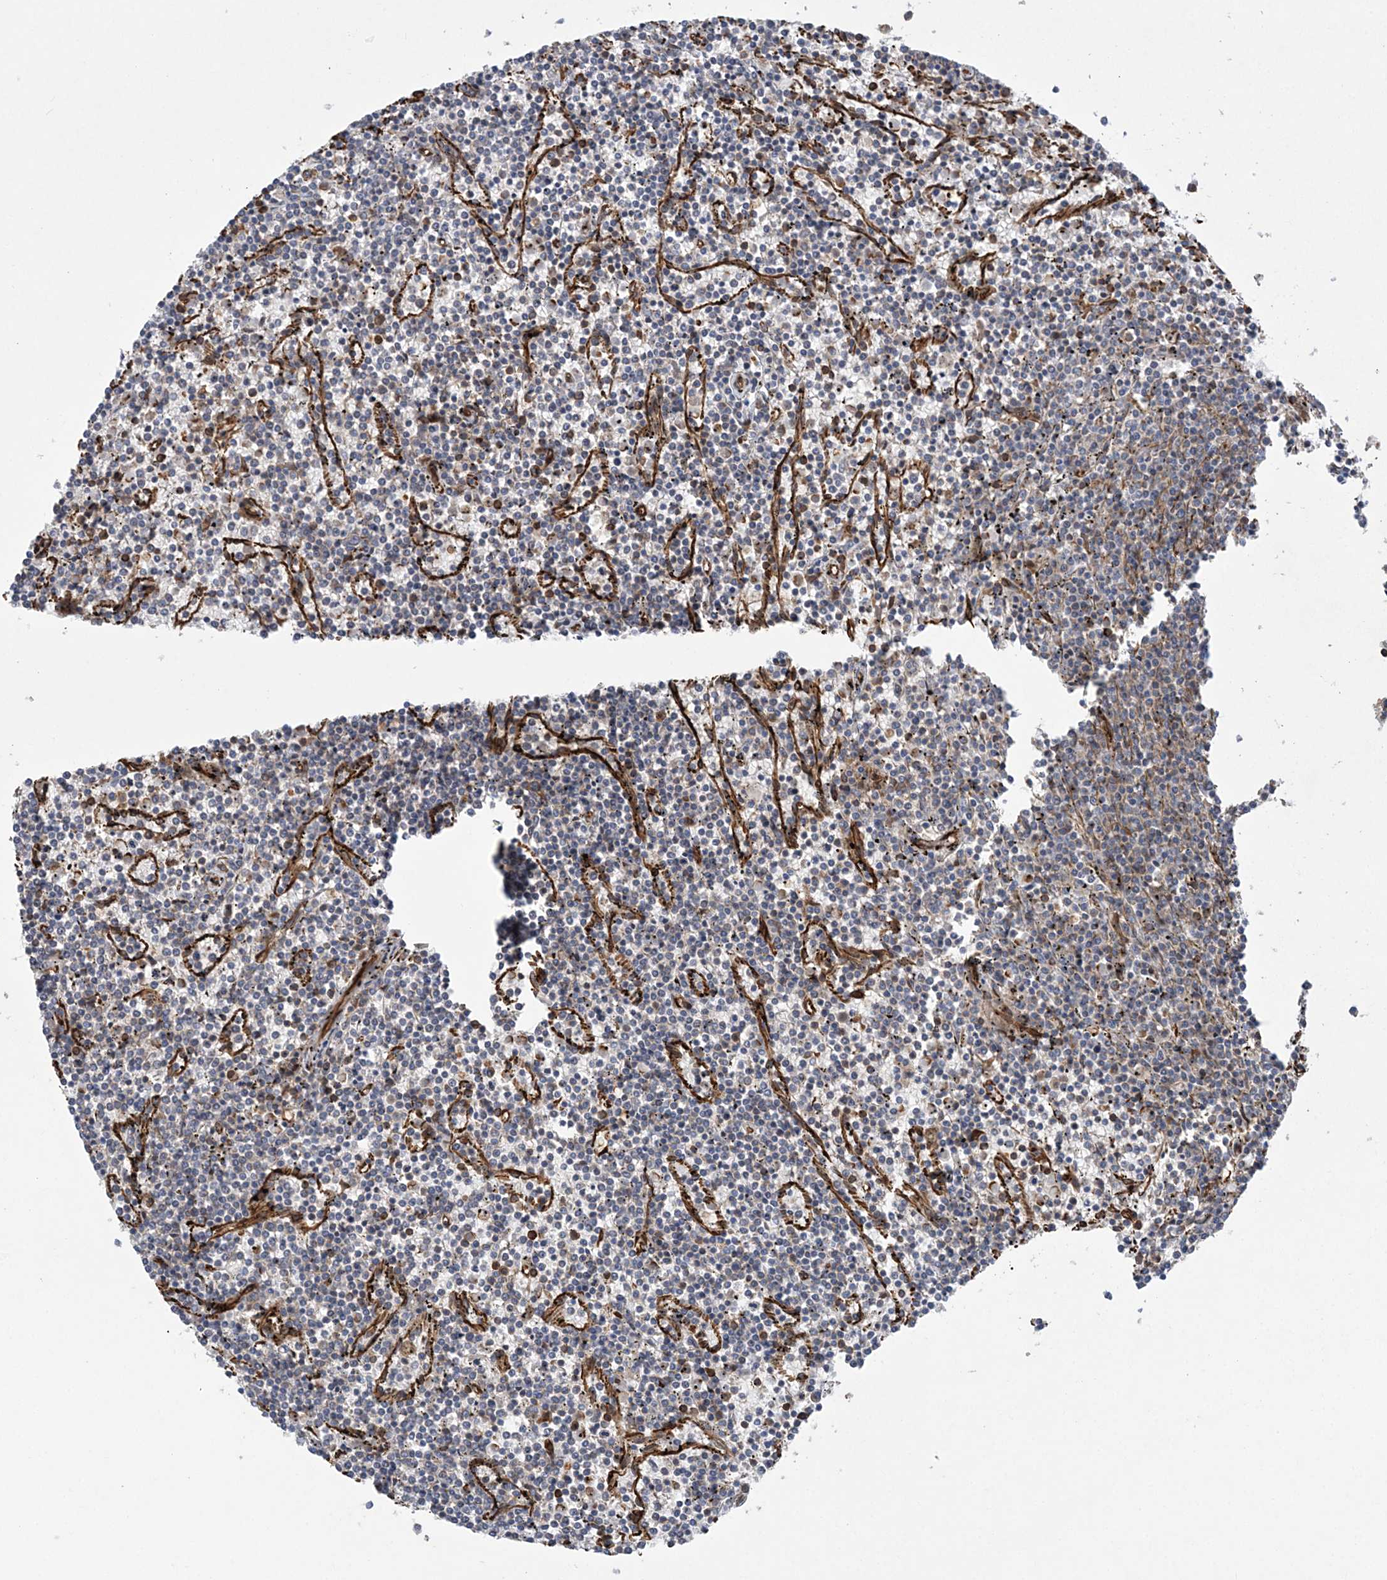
{"staining": {"intensity": "negative", "quantity": "none", "location": "none"}, "tissue": "lymphoma", "cell_type": "Tumor cells", "image_type": "cancer", "snomed": [{"axis": "morphology", "description": "Malignant lymphoma, non-Hodgkin's type, Low grade"}, {"axis": "topography", "description": "Spleen"}], "caption": "This is an immunohistochemistry (IHC) histopathology image of malignant lymphoma, non-Hodgkin's type (low-grade). There is no positivity in tumor cells.", "gene": "FAM114A2", "patient": {"sex": "female", "age": 50}}